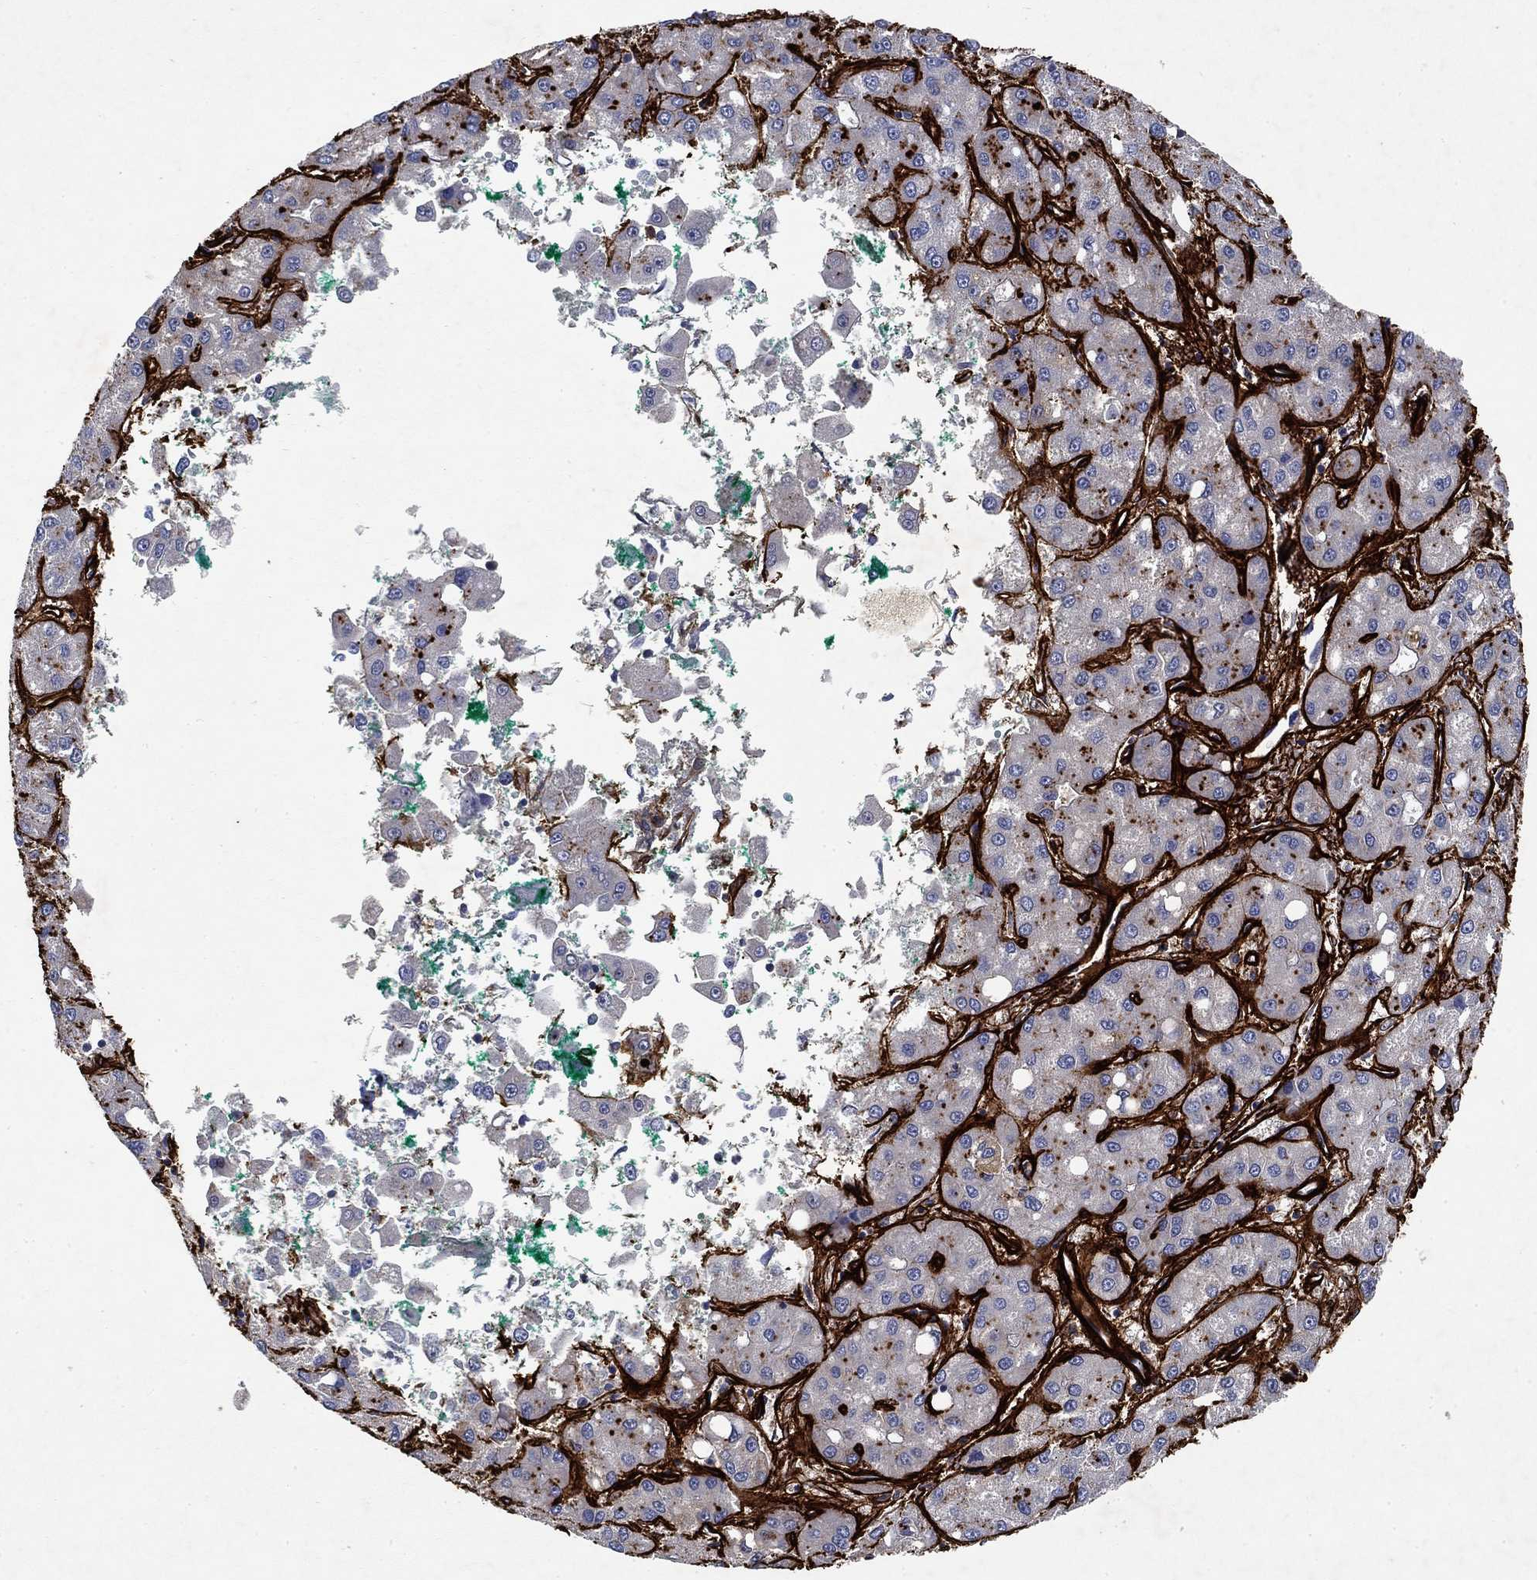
{"staining": {"intensity": "negative", "quantity": "none", "location": "none"}, "tissue": "liver cancer", "cell_type": "Tumor cells", "image_type": "cancer", "snomed": [{"axis": "morphology", "description": "Carcinoma, Hepatocellular, NOS"}, {"axis": "topography", "description": "Liver"}], "caption": "Tumor cells show no significant positivity in liver cancer (hepatocellular carcinoma). (DAB IHC with hematoxylin counter stain).", "gene": "COL4A2", "patient": {"sex": "male", "age": 73}}